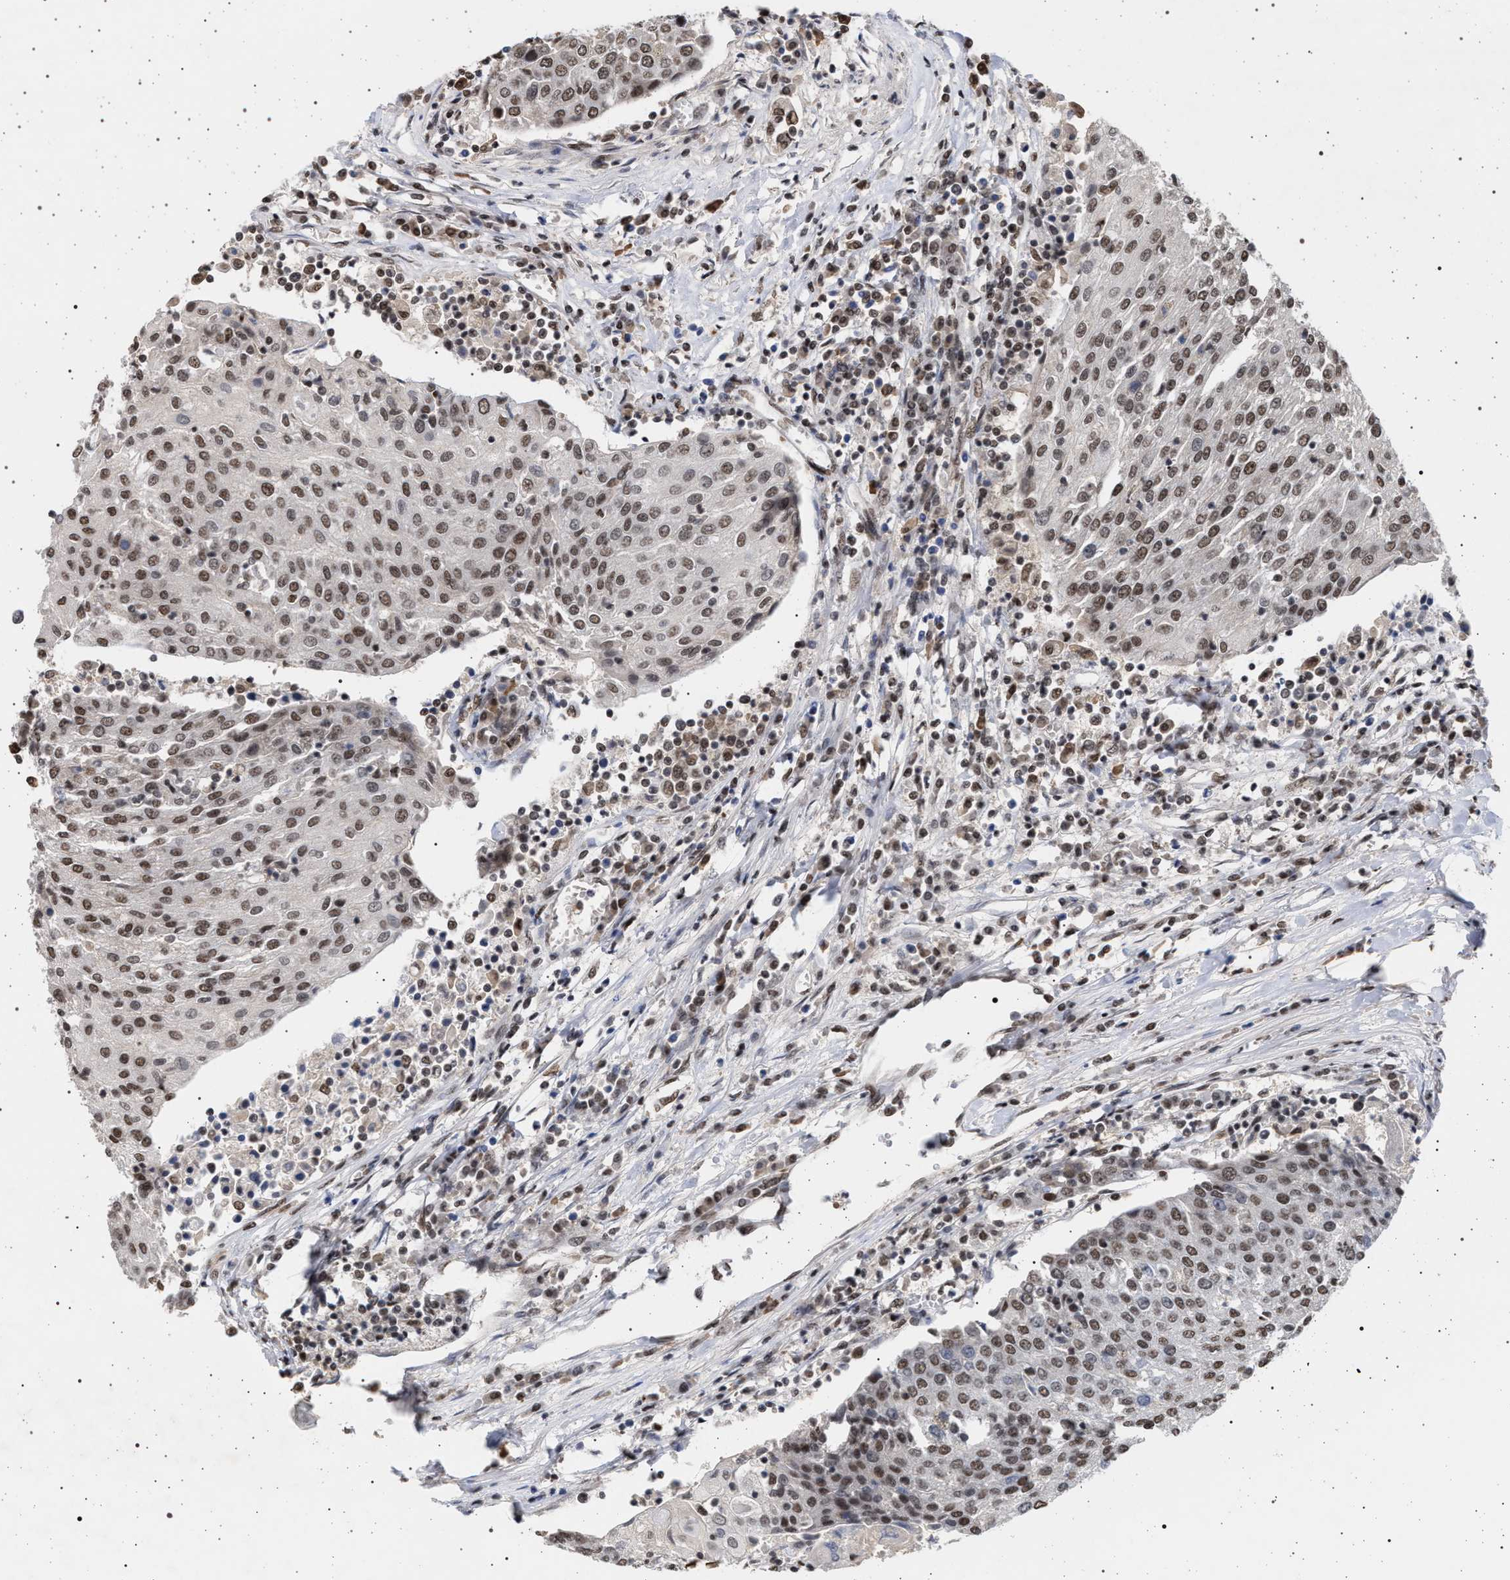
{"staining": {"intensity": "moderate", "quantity": ">75%", "location": "nuclear"}, "tissue": "urothelial cancer", "cell_type": "Tumor cells", "image_type": "cancer", "snomed": [{"axis": "morphology", "description": "Urothelial carcinoma, High grade"}, {"axis": "topography", "description": "Urinary bladder"}], "caption": "Tumor cells display medium levels of moderate nuclear expression in about >75% of cells in human high-grade urothelial carcinoma.", "gene": "PHF12", "patient": {"sex": "female", "age": 85}}